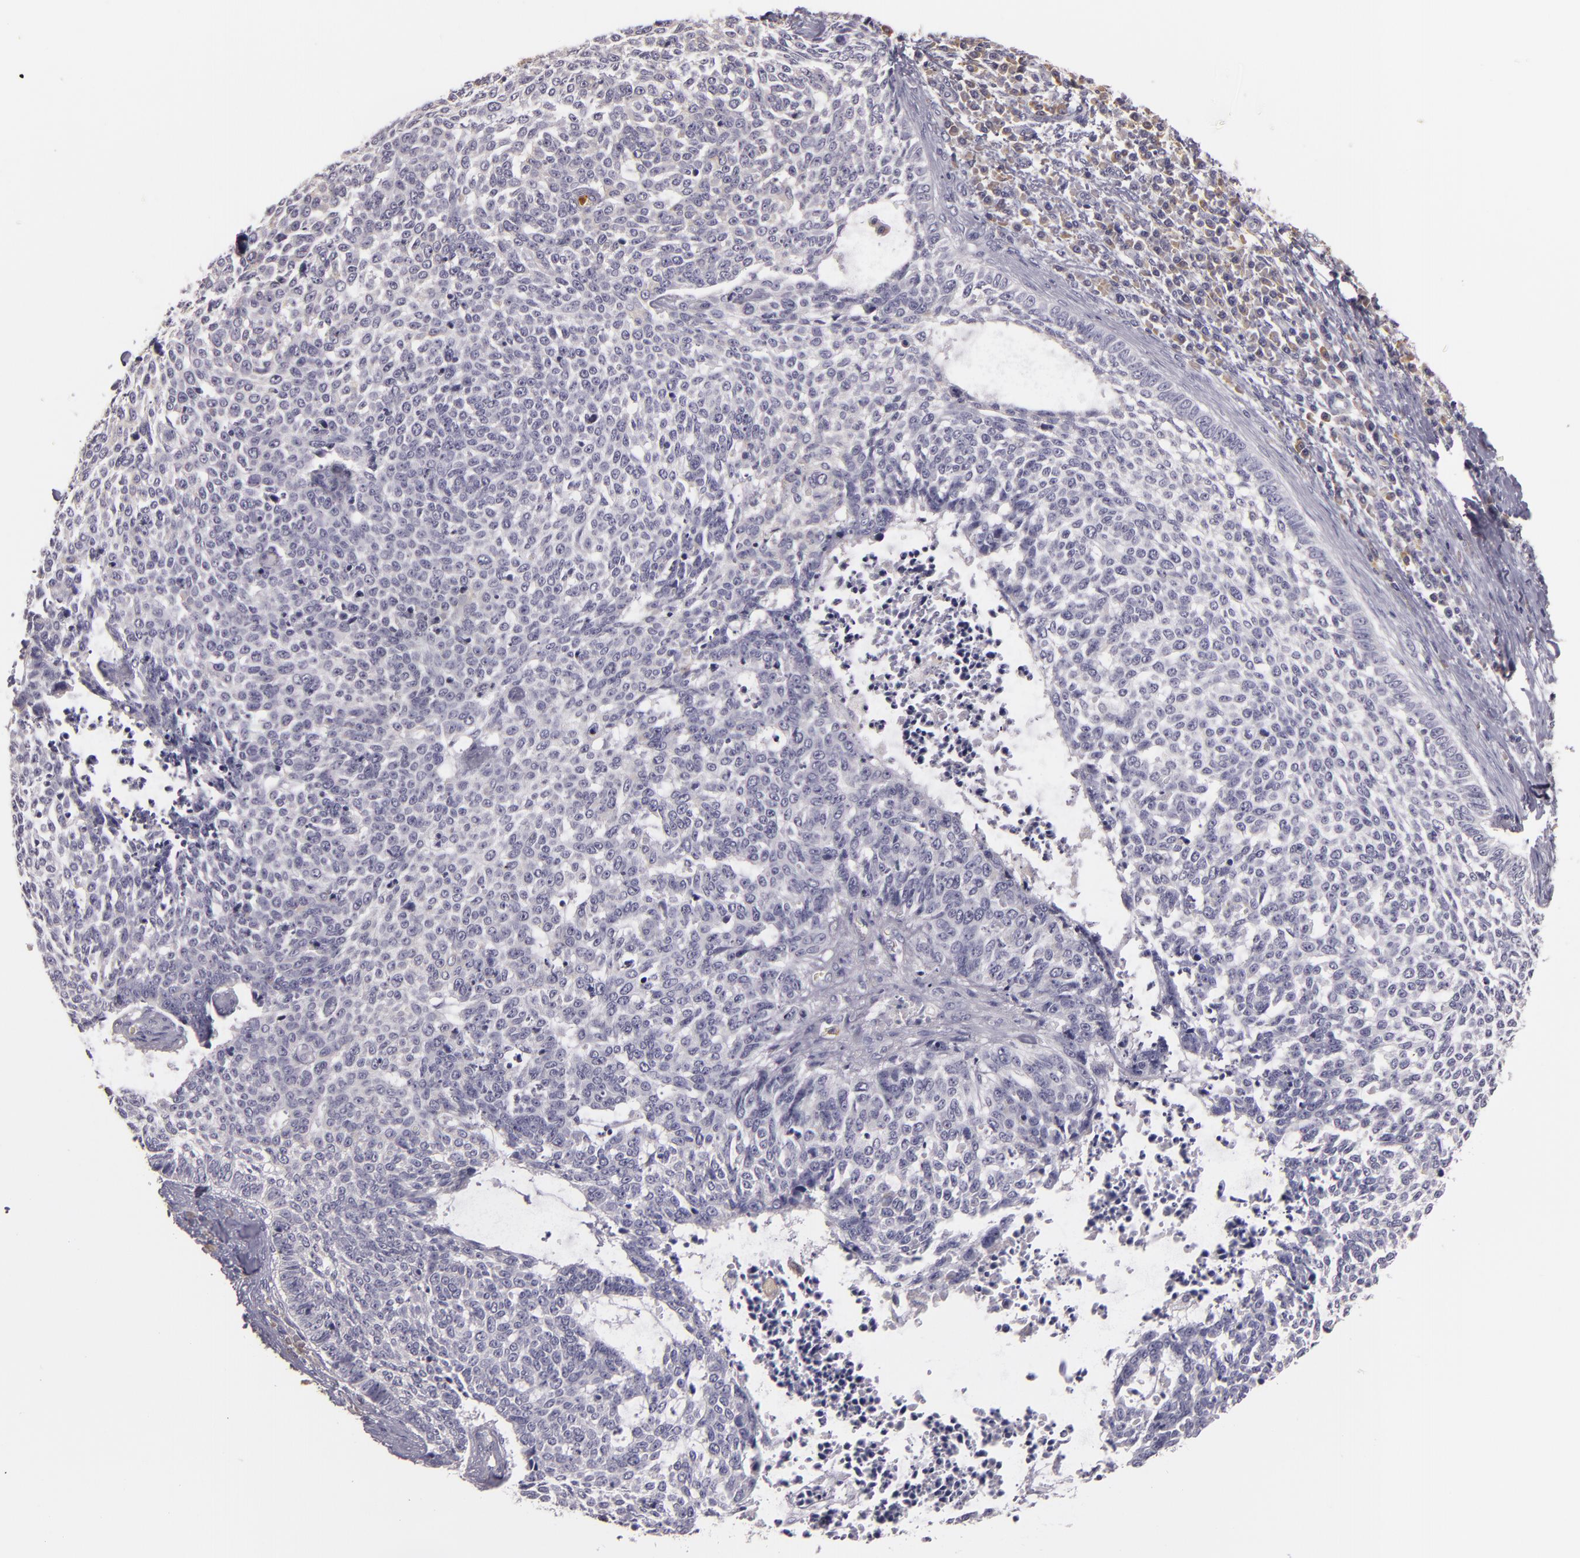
{"staining": {"intensity": "negative", "quantity": "none", "location": "none"}, "tissue": "skin cancer", "cell_type": "Tumor cells", "image_type": "cancer", "snomed": [{"axis": "morphology", "description": "Basal cell carcinoma"}, {"axis": "topography", "description": "Skin"}], "caption": "Human skin cancer (basal cell carcinoma) stained for a protein using IHC shows no staining in tumor cells.", "gene": "TLR8", "patient": {"sex": "female", "age": 89}}